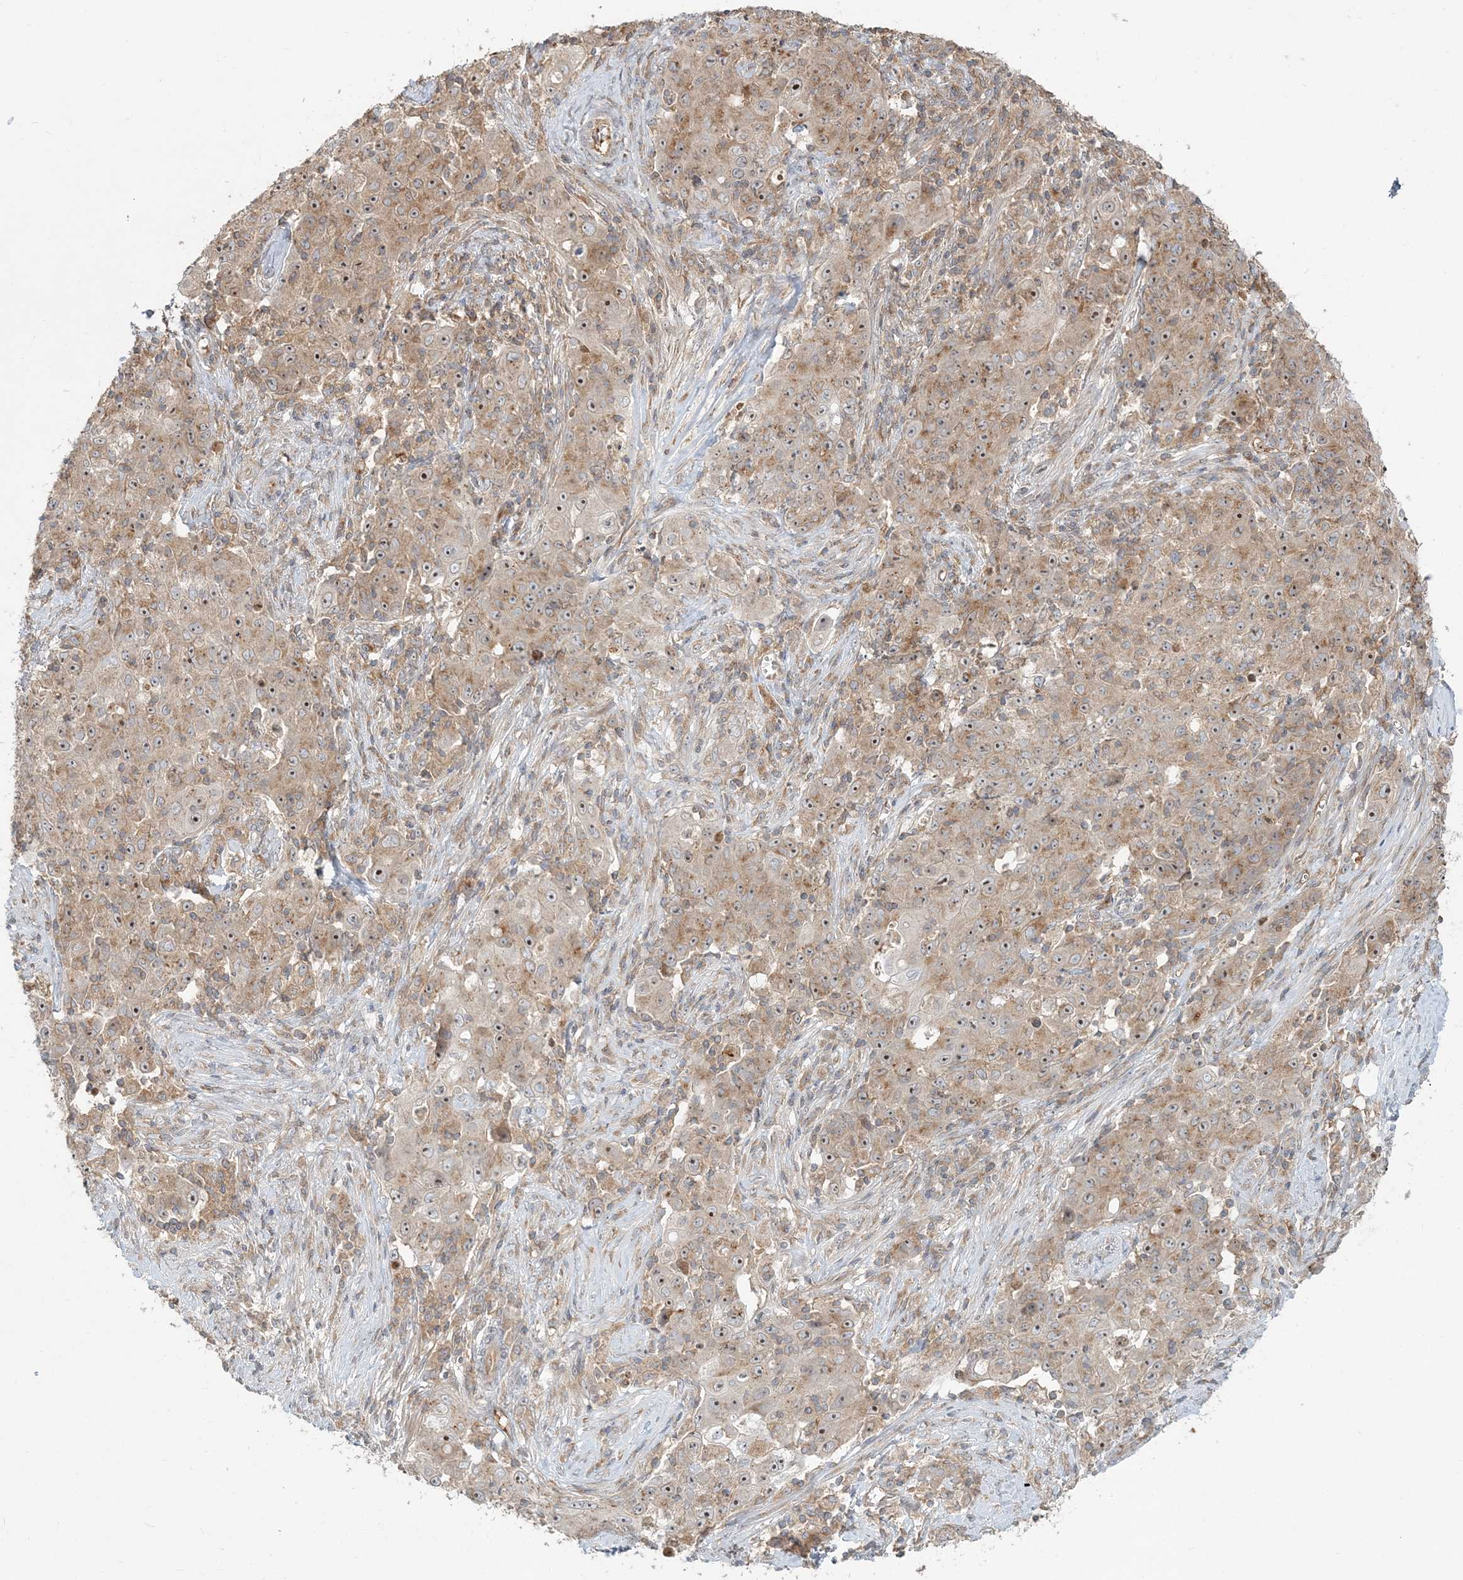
{"staining": {"intensity": "moderate", "quantity": ">75%", "location": "cytoplasmic/membranous,nuclear"}, "tissue": "ovarian cancer", "cell_type": "Tumor cells", "image_type": "cancer", "snomed": [{"axis": "morphology", "description": "Carcinoma, endometroid"}, {"axis": "topography", "description": "Ovary"}], "caption": "This image reveals ovarian cancer stained with IHC to label a protein in brown. The cytoplasmic/membranous and nuclear of tumor cells show moderate positivity for the protein. Nuclei are counter-stained blue.", "gene": "AP1AR", "patient": {"sex": "female", "age": 42}}